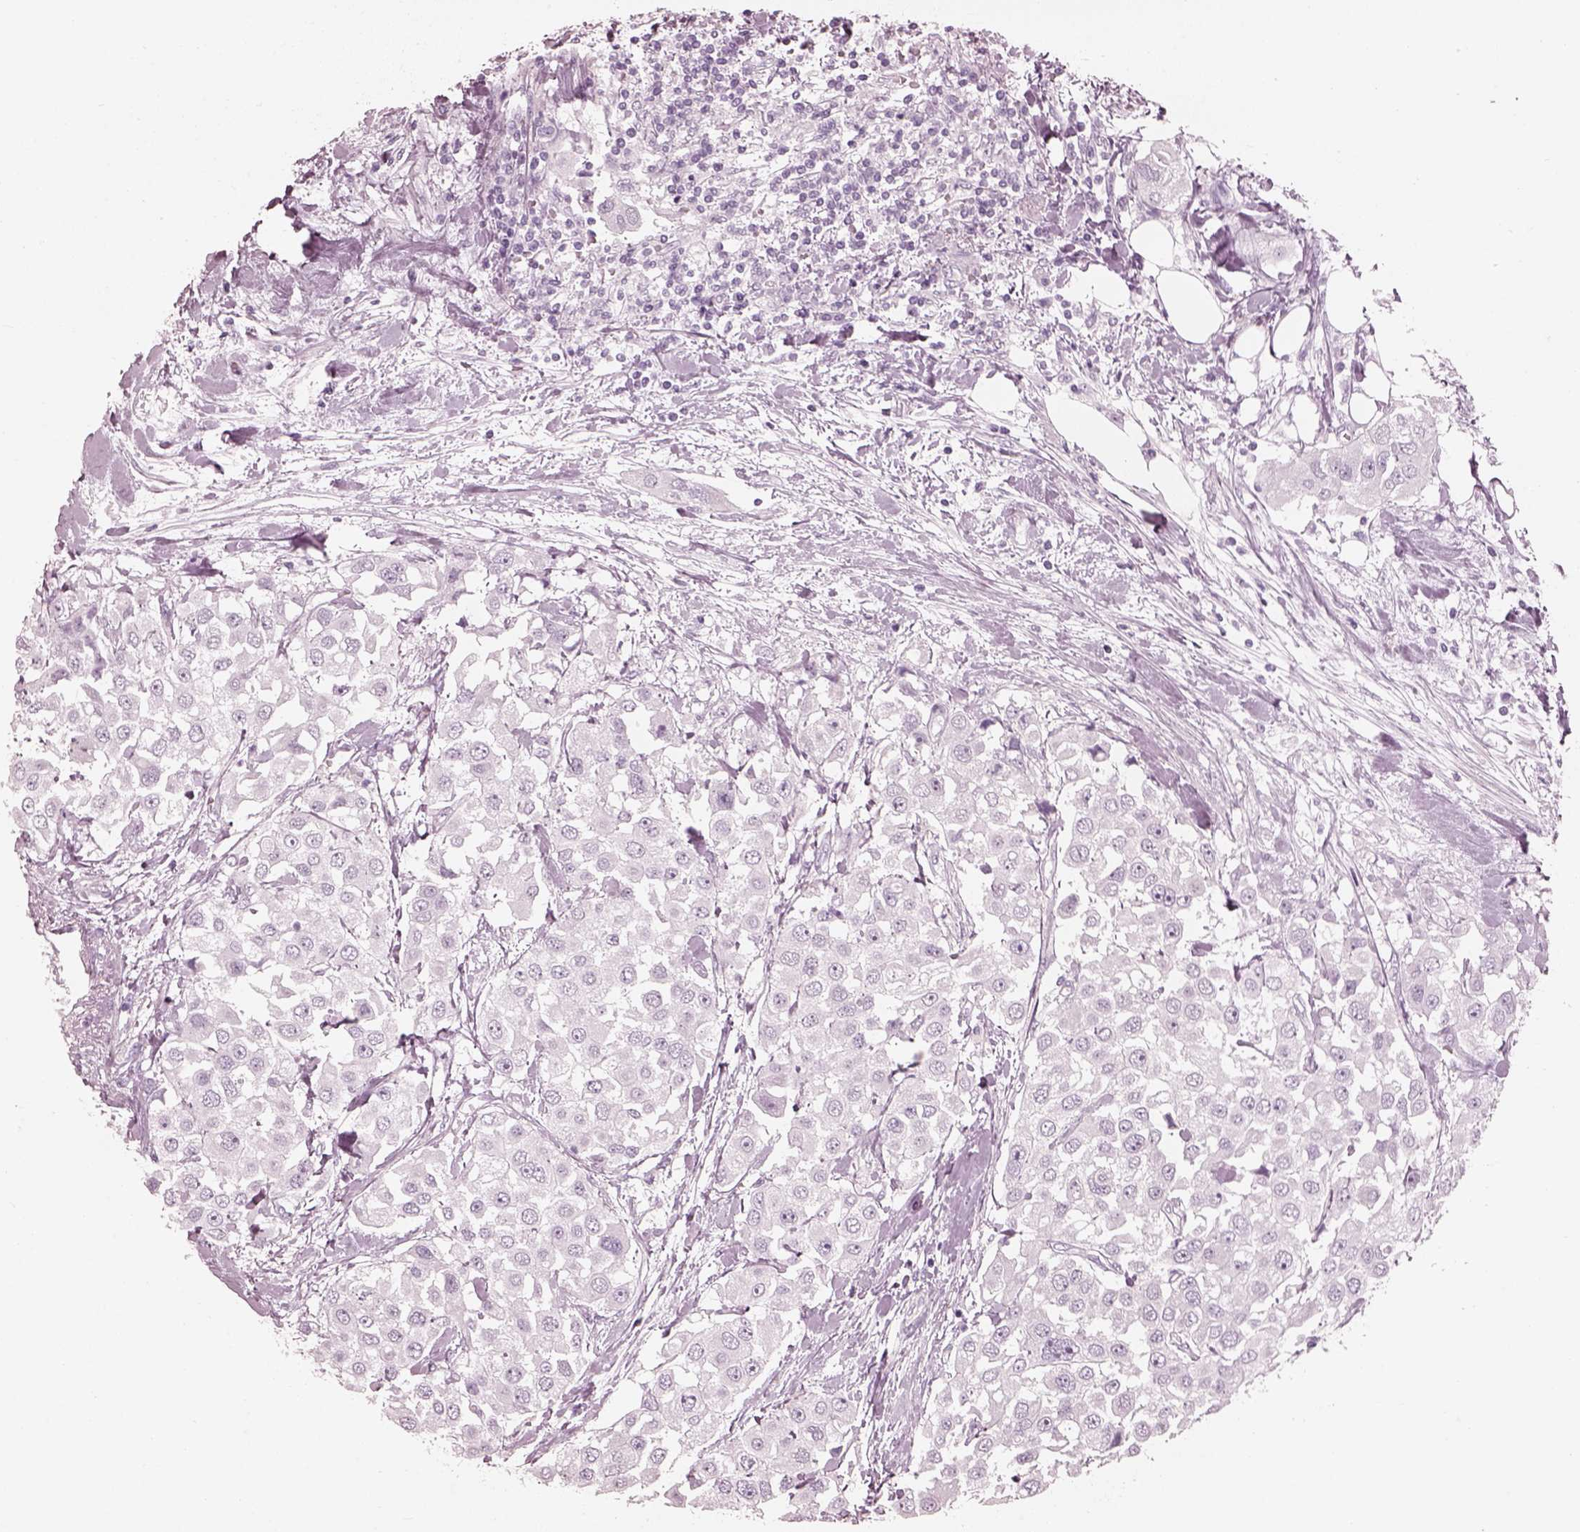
{"staining": {"intensity": "negative", "quantity": "none", "location": "none"}, "tissue": "urothelial cancer", "cell_type": "Tumor cells", "image_type": "cancer", "snomed": [{"axis": "morphology", "description": "Urothelial carcinoma, High grade"}, {"axis": "topography", "description": "Urinary bladder"}], "caption": "IHC histopathology image of human urothelial carcinoma (high-grade) stained for a protein (brown), which demonstrates no expression in tumor cells. (Brightfield microscopy of DAB (3,3'-diaminobenzidine) IHC at high magnification).", "gene": "FABP9", "patient": {"sex": "female", "age": 64}}